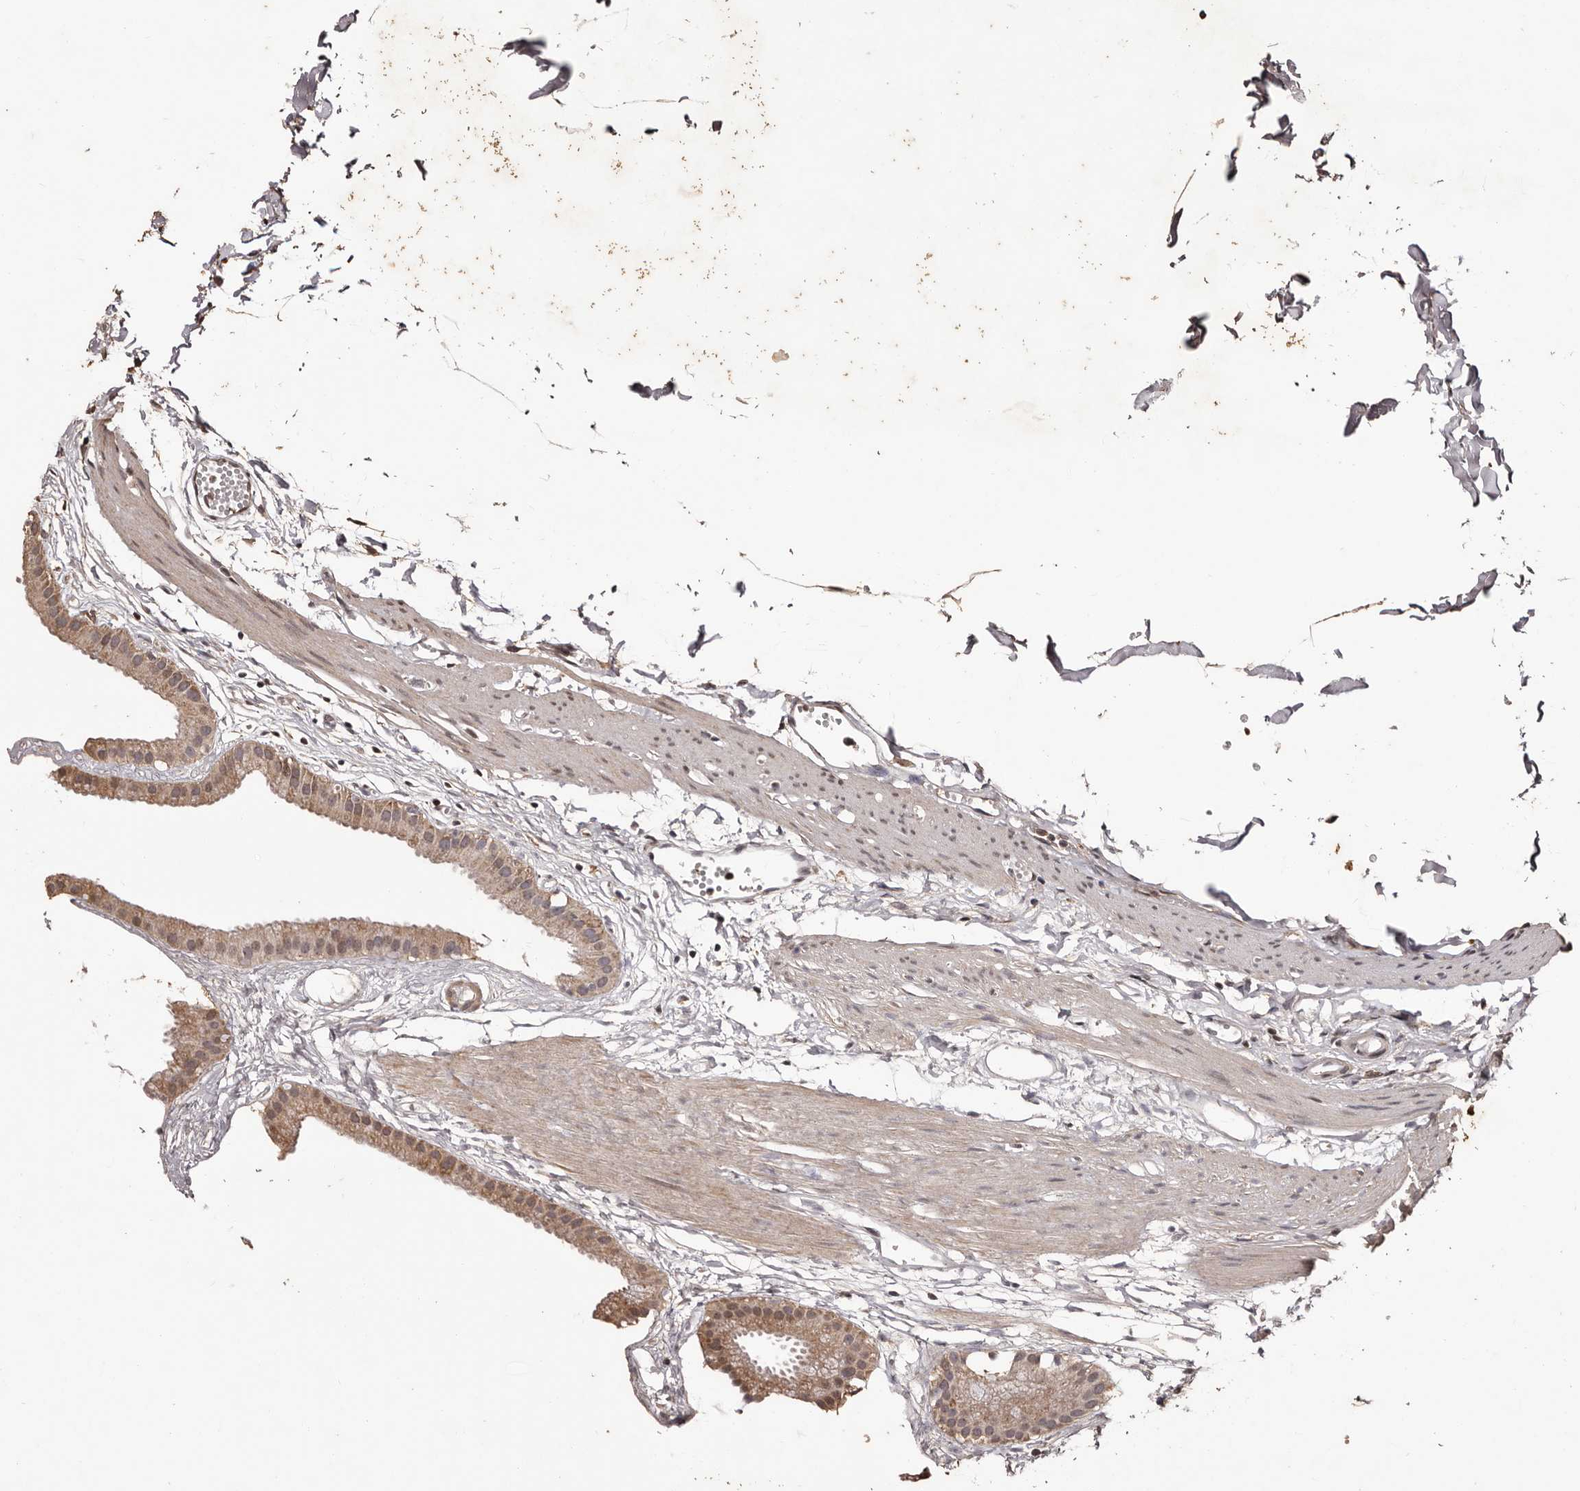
{"staining": {"intensity": "moderate", "quantity": ">75%", "location": "cytoplasmic/membranous"}, "tissue": "gallbladder", "cell_type": "Glandular cells", "image_type": "normal", "snomed": [{"axis": "morphology", "description": "Normal tissue, NOS"}, {"axis": "topography", "description": "Gallbladder"}], "caption": "Approximately >75% of glandular cells in normal gallbladder display moderate cytoplasmic/membranous protein positivity as visualized by brown immunohistochemical staining.", "gene": "NAV1", "patient": {"sex": "female", "age": 64}}